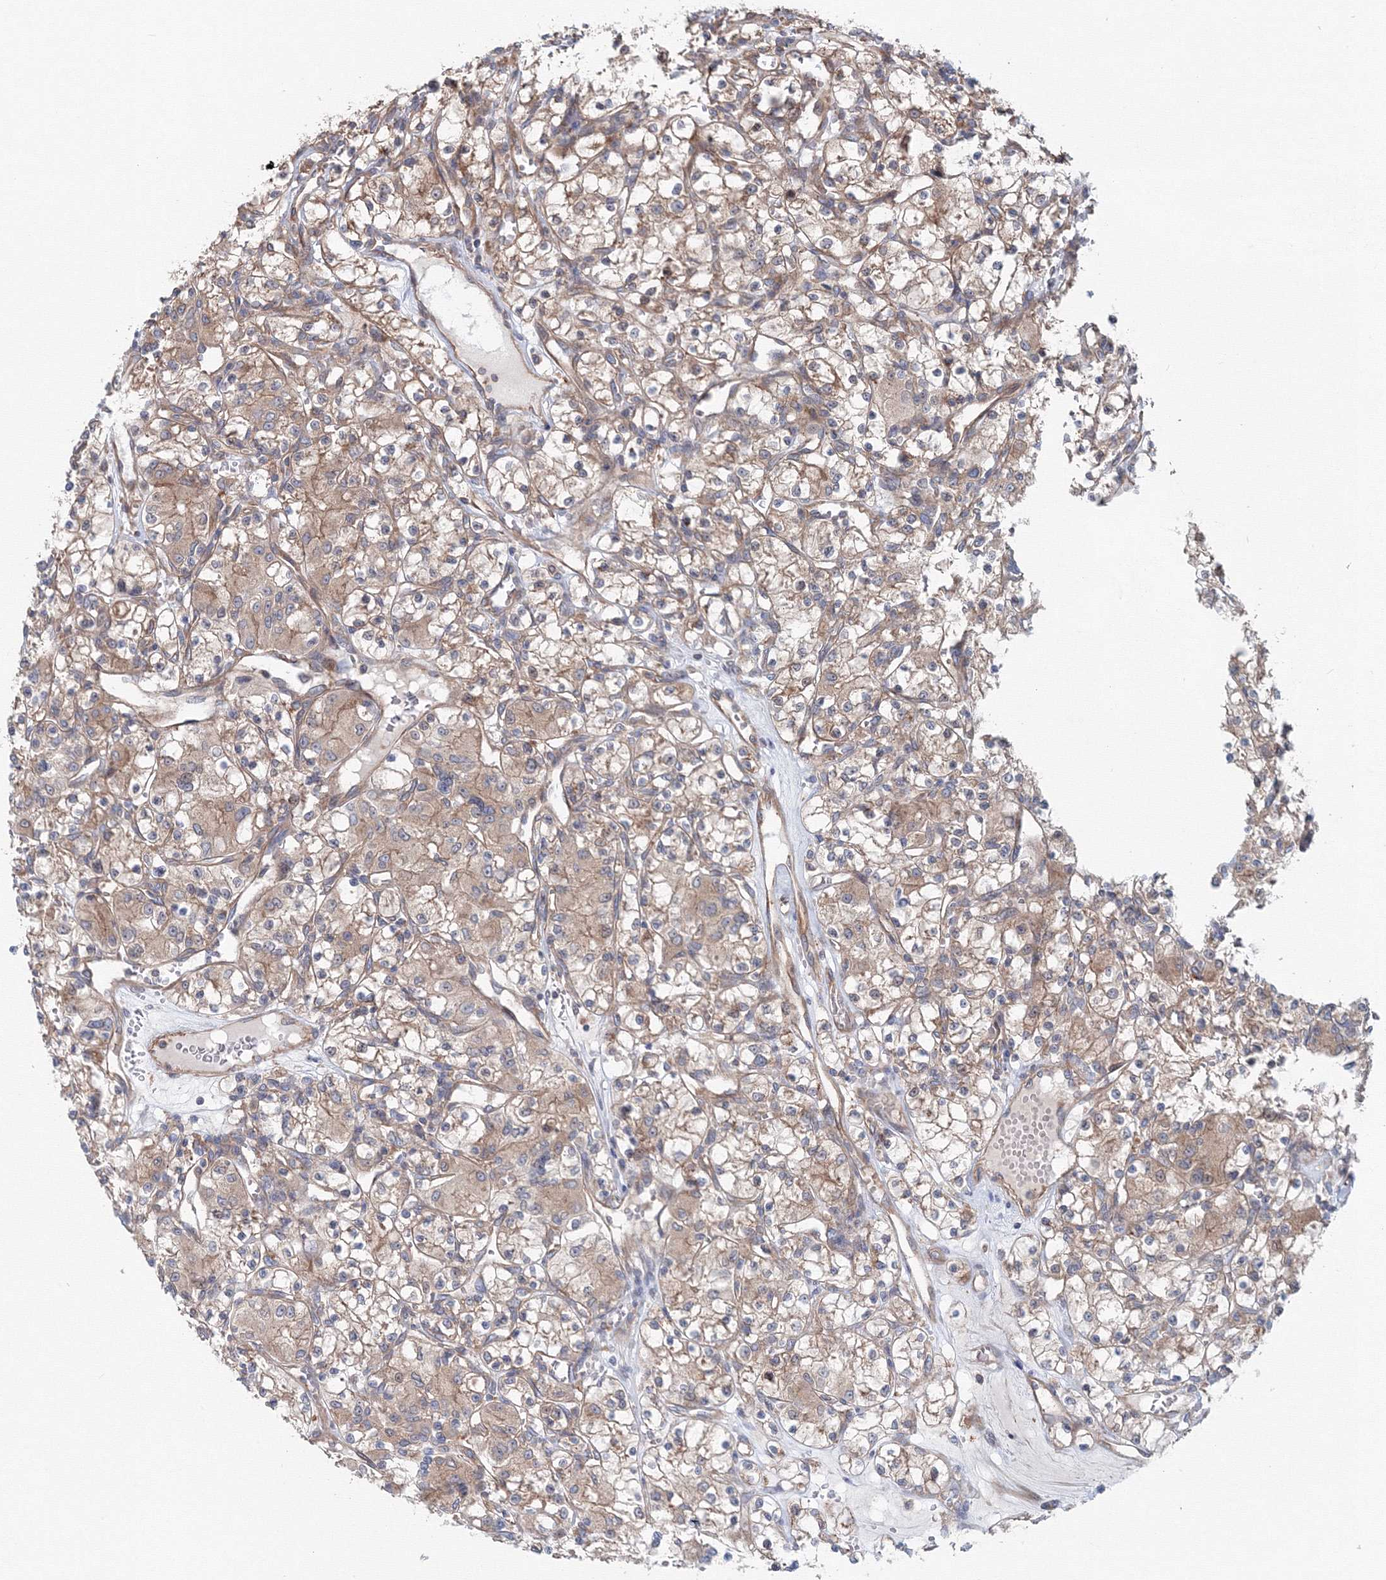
{"staining": {"intensity": "moderate", "quantity": ">75%", "location": "cytoplasmic/membranous"}, "tissue": "renal cancer", "cell_type": "Tumor cells", "image_type": "cancer", "snomed": [{"axis": "morphology", "description": "Adenocarcinoma, NOS"}, {"axis": "topography", "description": "Kidney"}], "caption": "Approximately >75% of tumor cells in renal cancer (adenocarcinoma) exhibit moderate cytoplasmic/membranous protein positivity as visualized by brown immunohistochemical staining.", "gene": "EXOC1", "patient": {"sex": "female", "age": 59}}